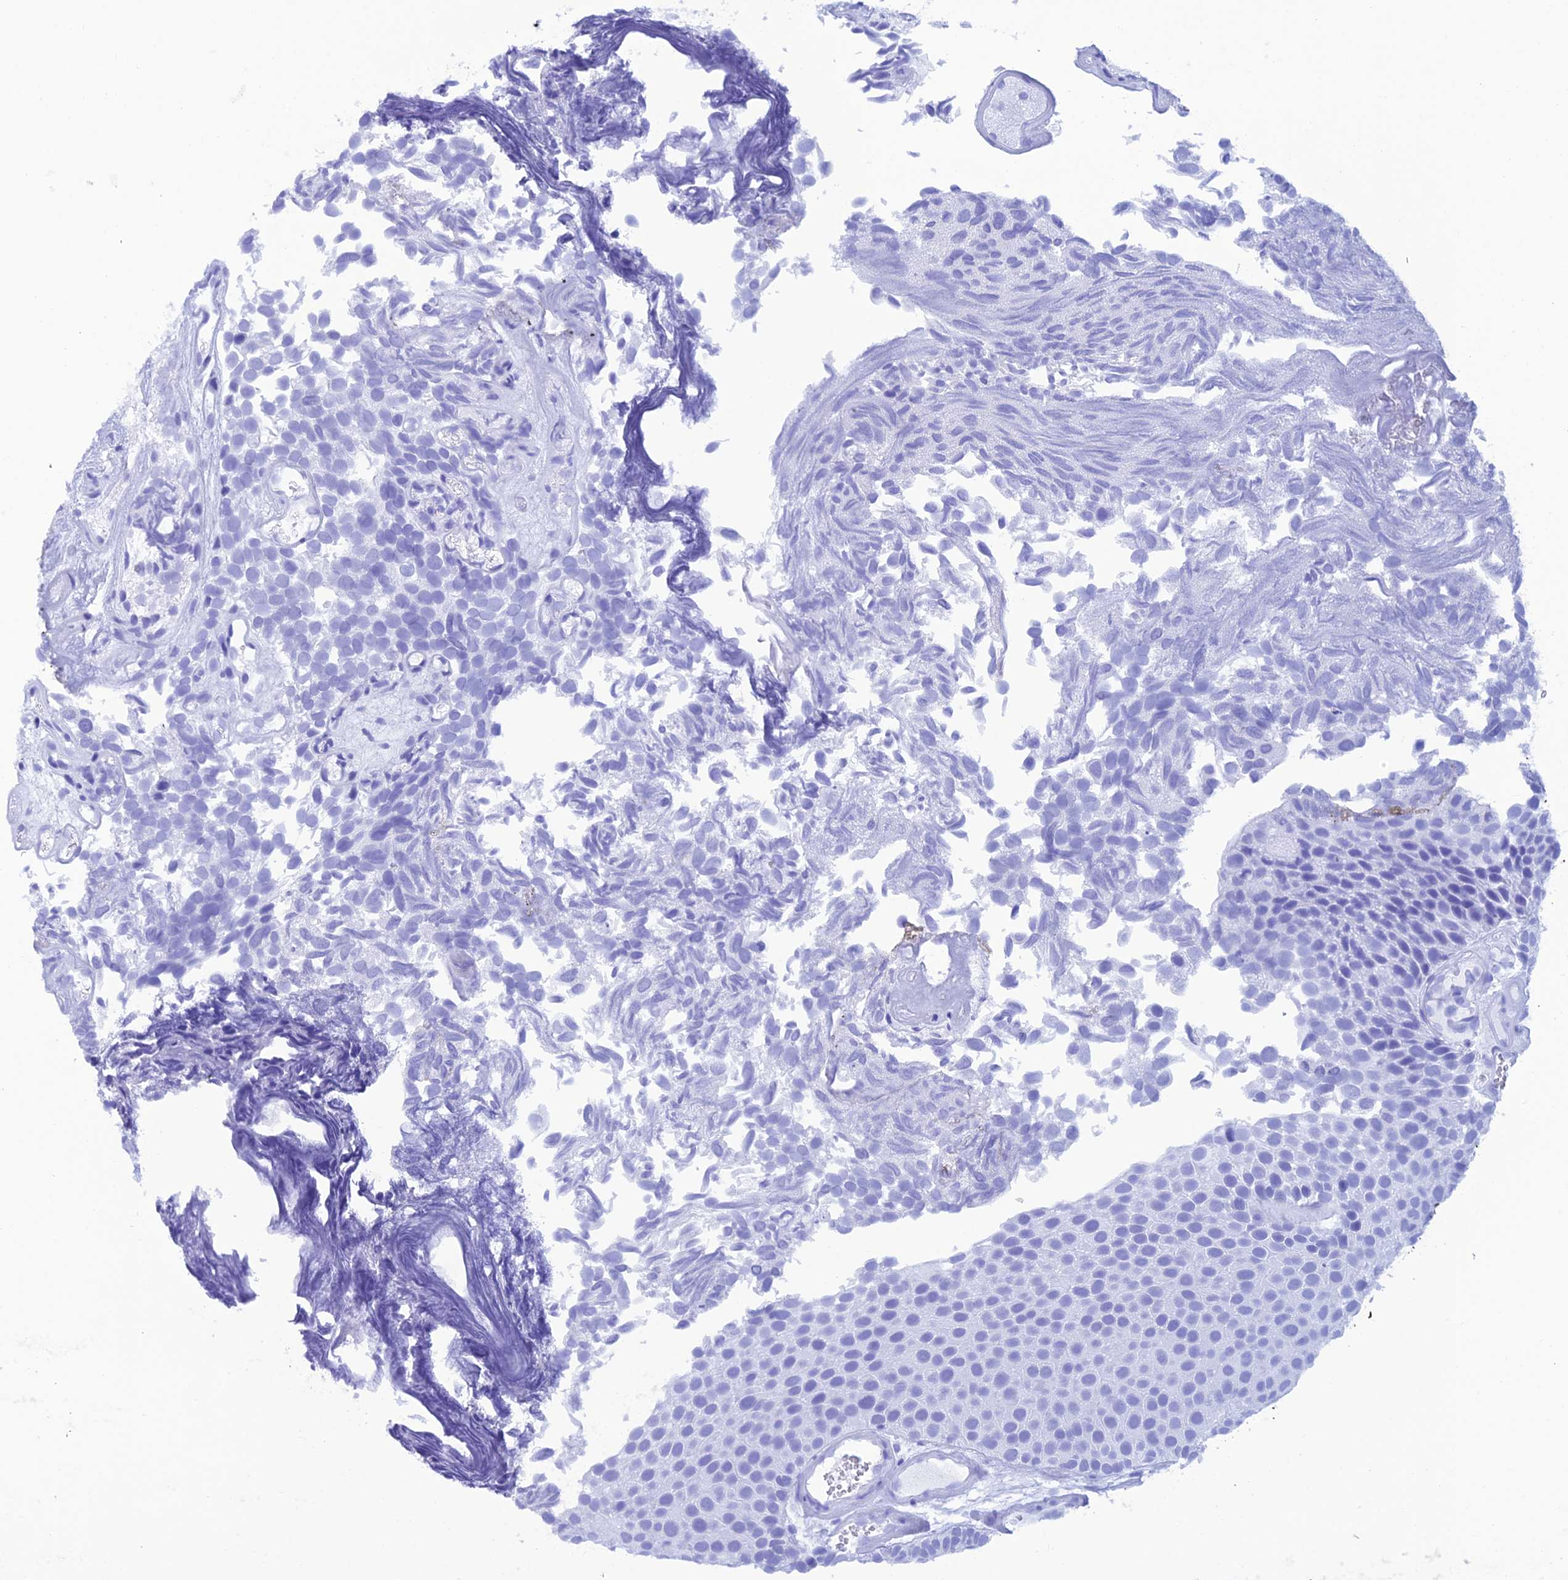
{"staining": {"intensity": "negative", "quantity": "none", "location": "none"}, "tissue": "urothelial cancer", "cell_type": "Tumor cells", "image_type": "cancer", "snomed": [{"axis": "morphology", "description": "Urothelial carcinoma, Low grade"}, {"axis": "topography", "description": "Urinary bladder"}], "caption": "The photomicrograph shows no staining of tumor cells in urothelial cancer.", "gene": "FAM76A", "patient": {"sex": "male", "age": 89}}